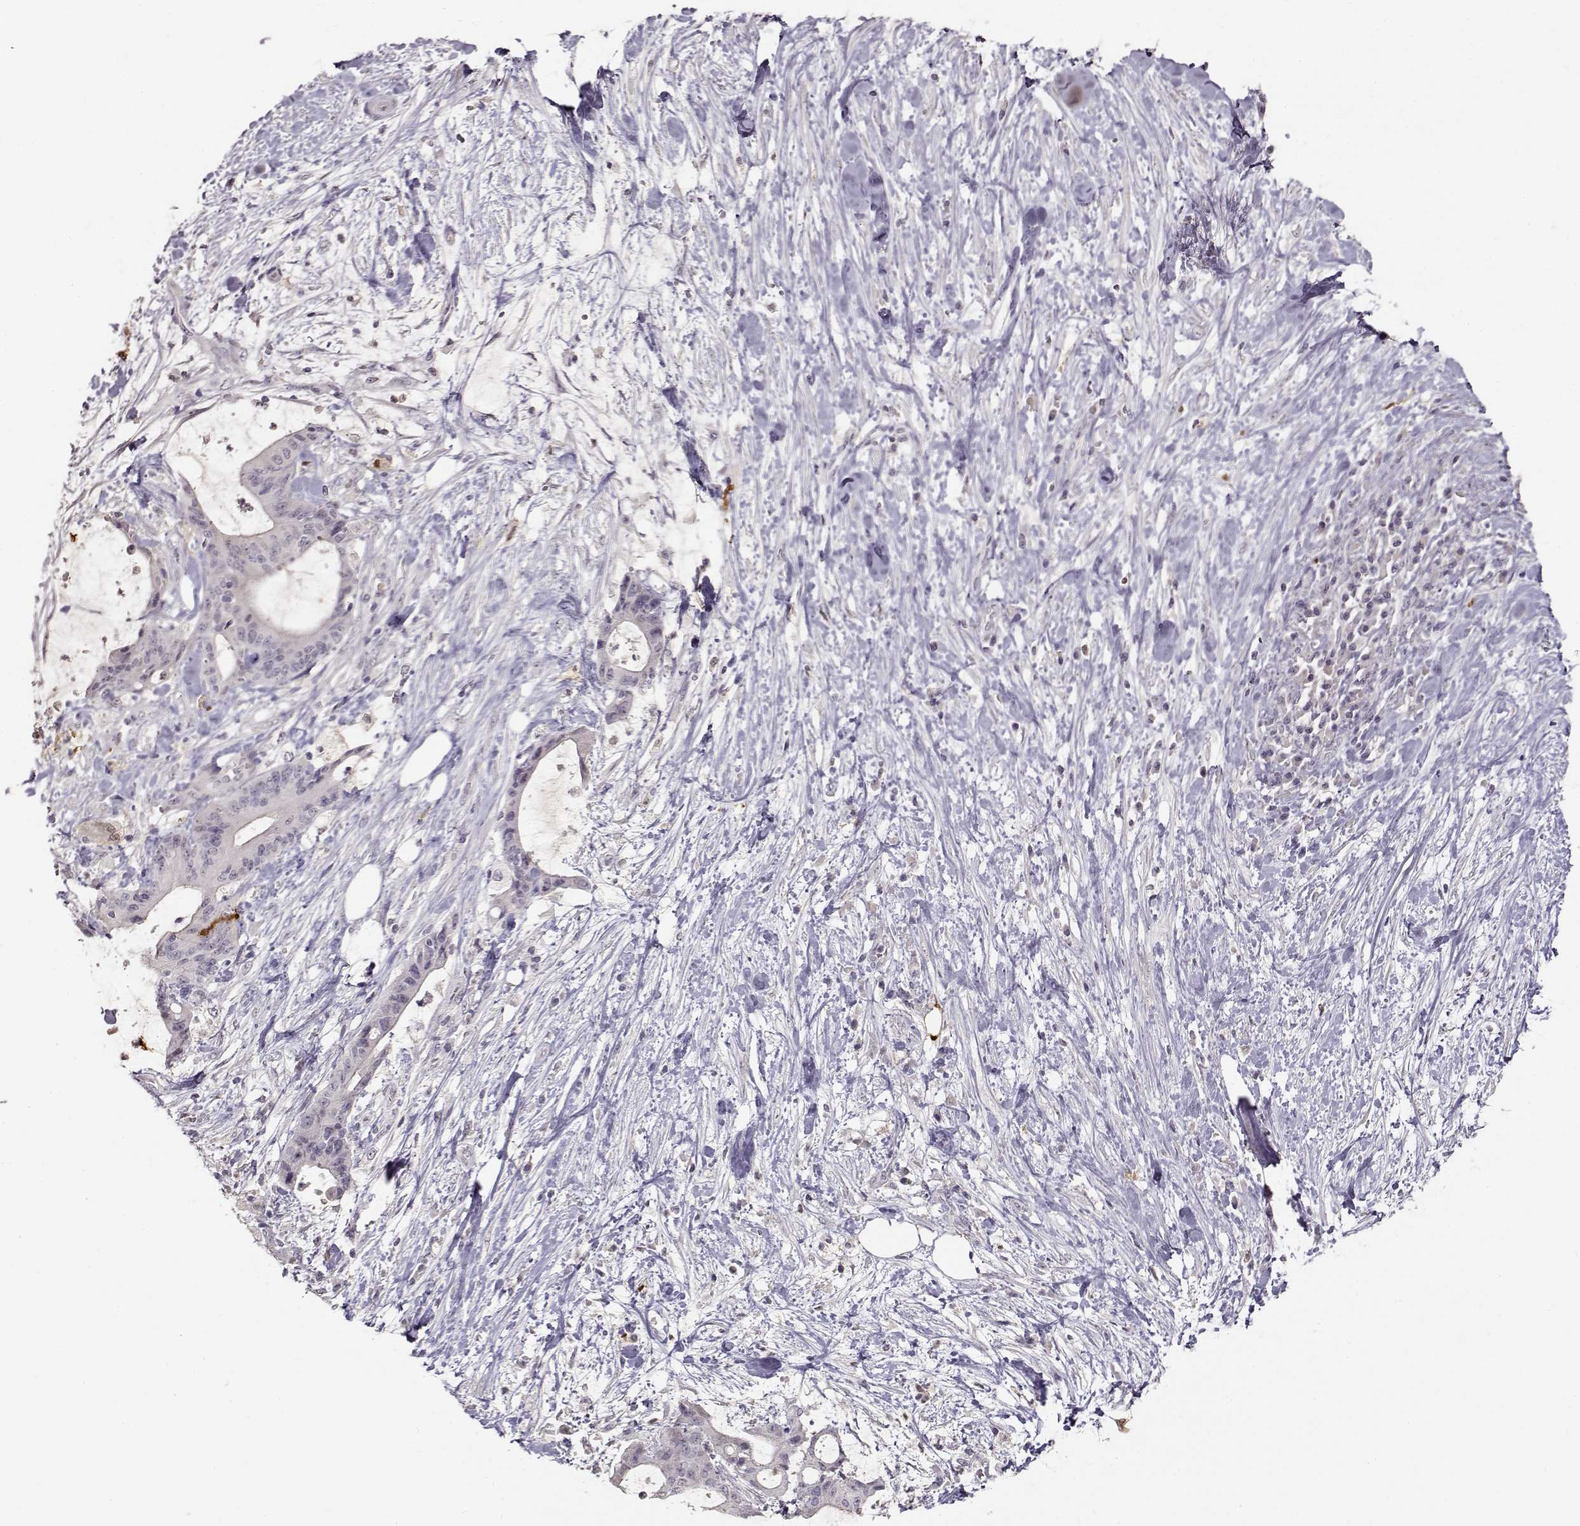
{"staining": {"intensity": "negative", "quantity": "none", "location": "none"}, "tissue": "liver cancer", "cell_type": "Tumor cells", "image_type": "cancer", "snomed": [{"axis": "morphology", "description": "Cholangiocarcinoma"}, {"axis": "topography", "description": "Liver"}], "caption": "Tumor cells show no significant protein positivity in liver cancer (cholangiocarcinoma). (DAB IHC, high magnification).", "gene": "S100B", "patient": {"sex": "female", "age": 73}}